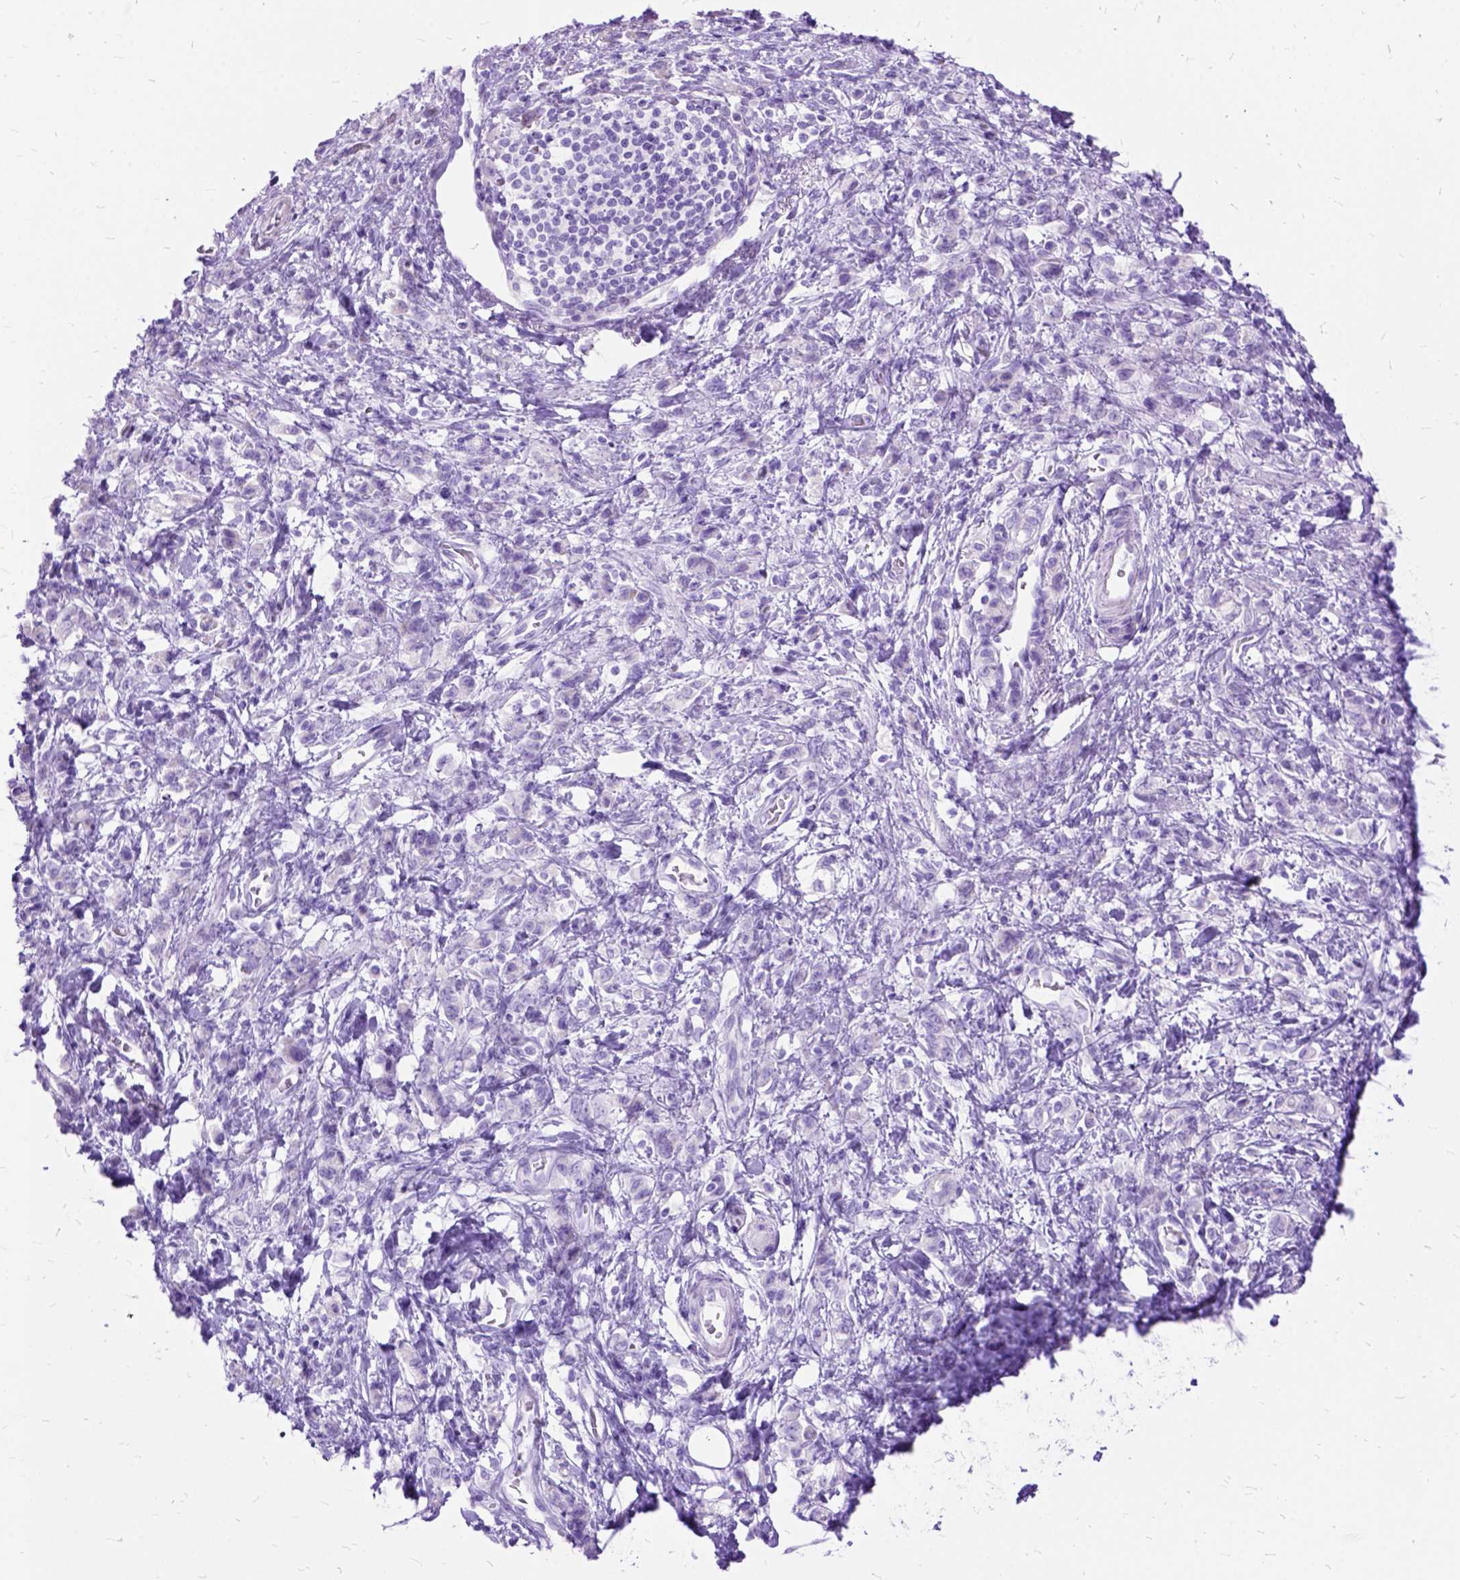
{"staining": {"intensity": "negative", "quantity": "none", "location": "none"}, "tissue": "stomach cancer", "cell_type": "Tumor cells", "image_type": "cancer", "snomed": [{"axis": "morphology", "description": "Adenocarcinoma, NOS"}, {"axis": "topography", "description": "Stomach"}], "caption": "Immunohistochemistry micrograph of neoplastic tissue: human stomach cancer stained with DAB reveals no significant protein expression in tumor cells. (Brightfield microscopy of DAB (3,3'-diaminobenzidine) immunohistochemistry at high magnification).", "gene": "DNAH2", "patient": {"sex": "male", "age": 77}}